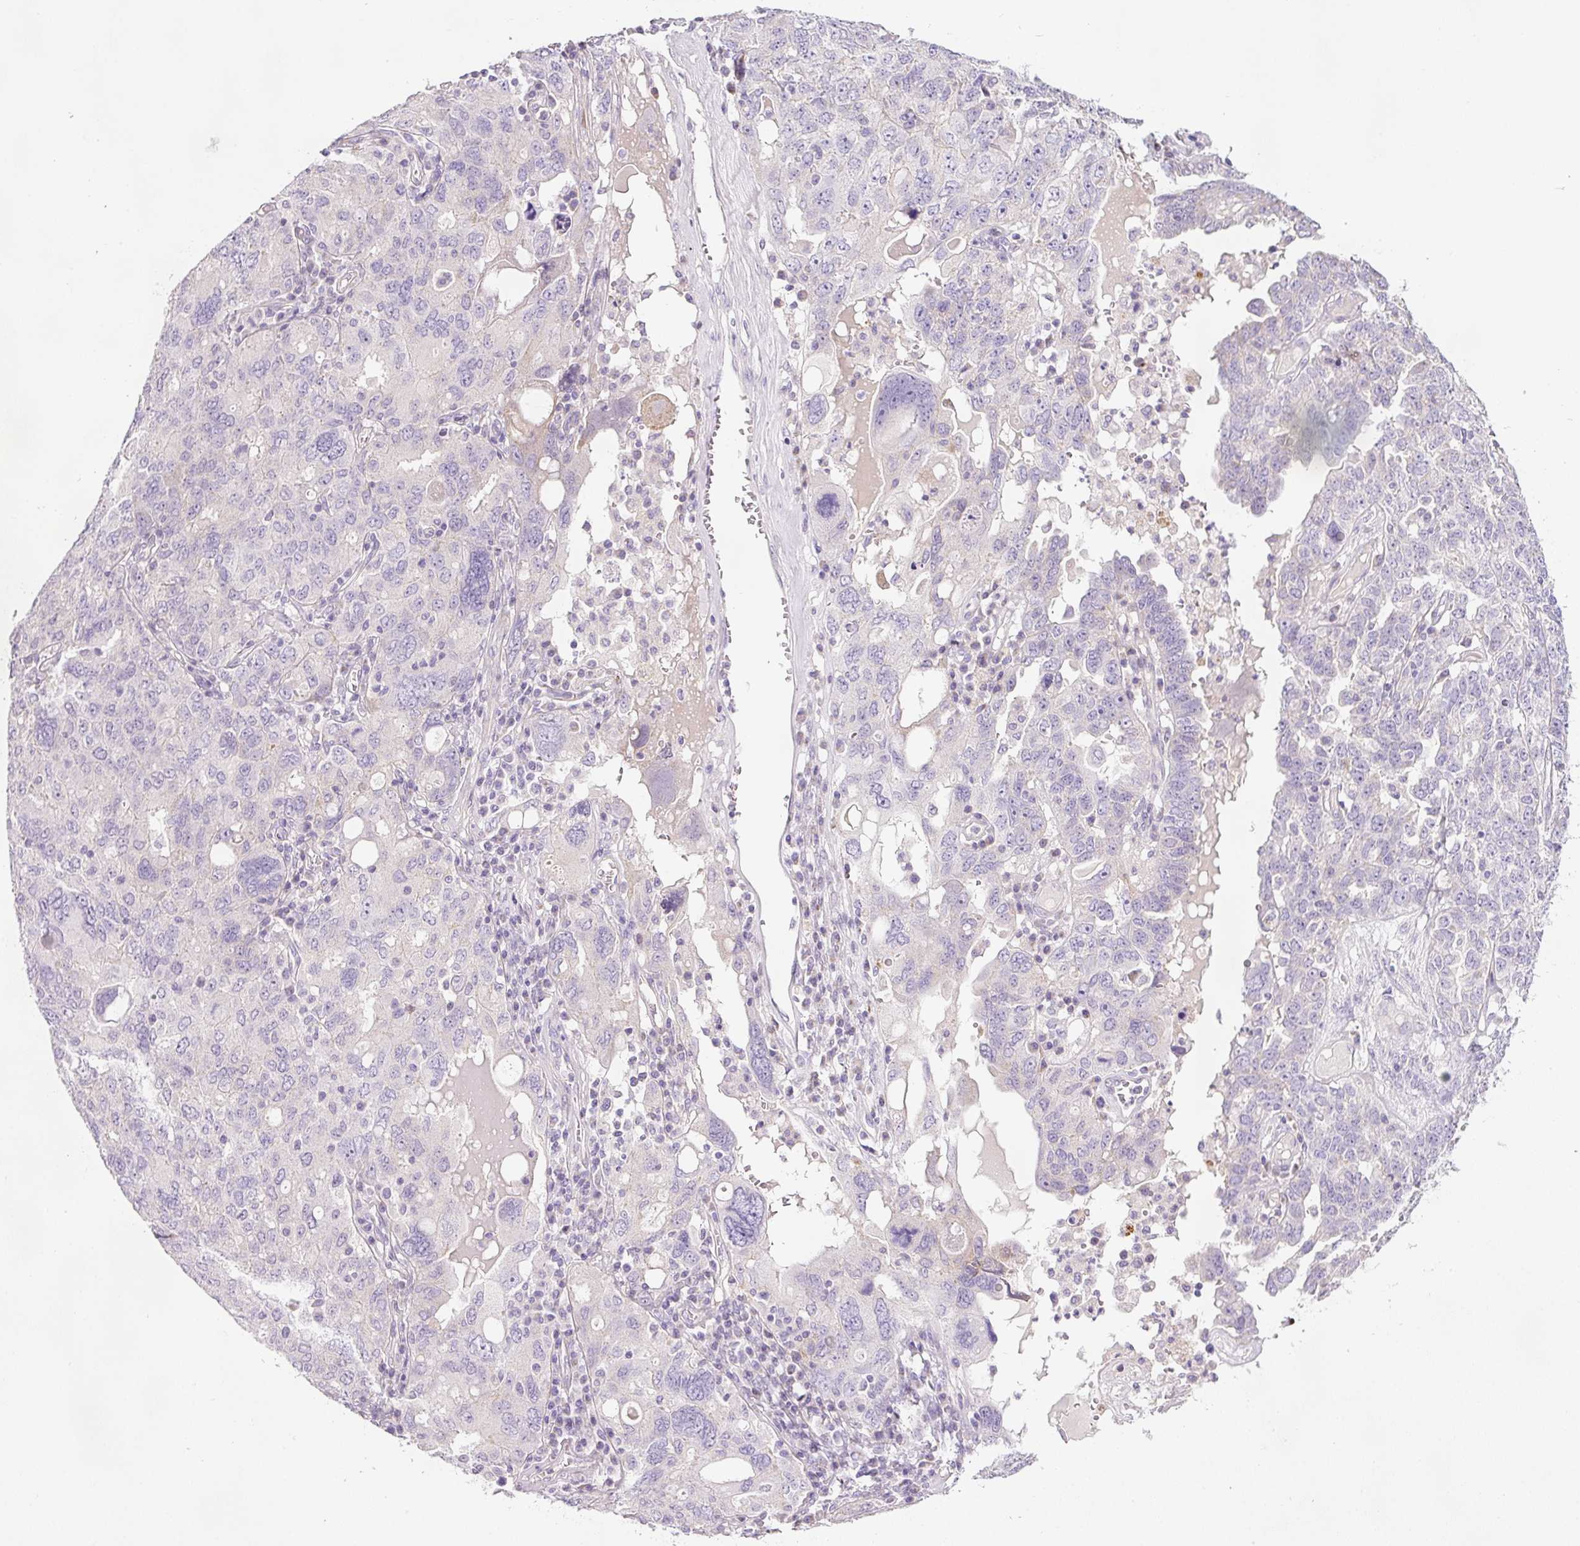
{"staining": {"intensity": "negative", "quantity": "none", "location": "none"}, "tissue": "ovarian cancer", "cell_type": "Tumor cells", "image_type": "cancer", "snomed": [{"axis": "morphology", "description": "Carcinoma, endometroid"}, {"axis": "topography", "description": "Ovary"}], "caption": "IHC histopathology image of human ovarian cancer stained for a protein (brown), which reveals no positivity in tumor cells. (Brightfield microscopy of DAB (3,3'-diaminobenzidine) immunohistochemistry at high magnification).", "gene": "KPNA5", "patient": {"sex": "female", "age": 62}}